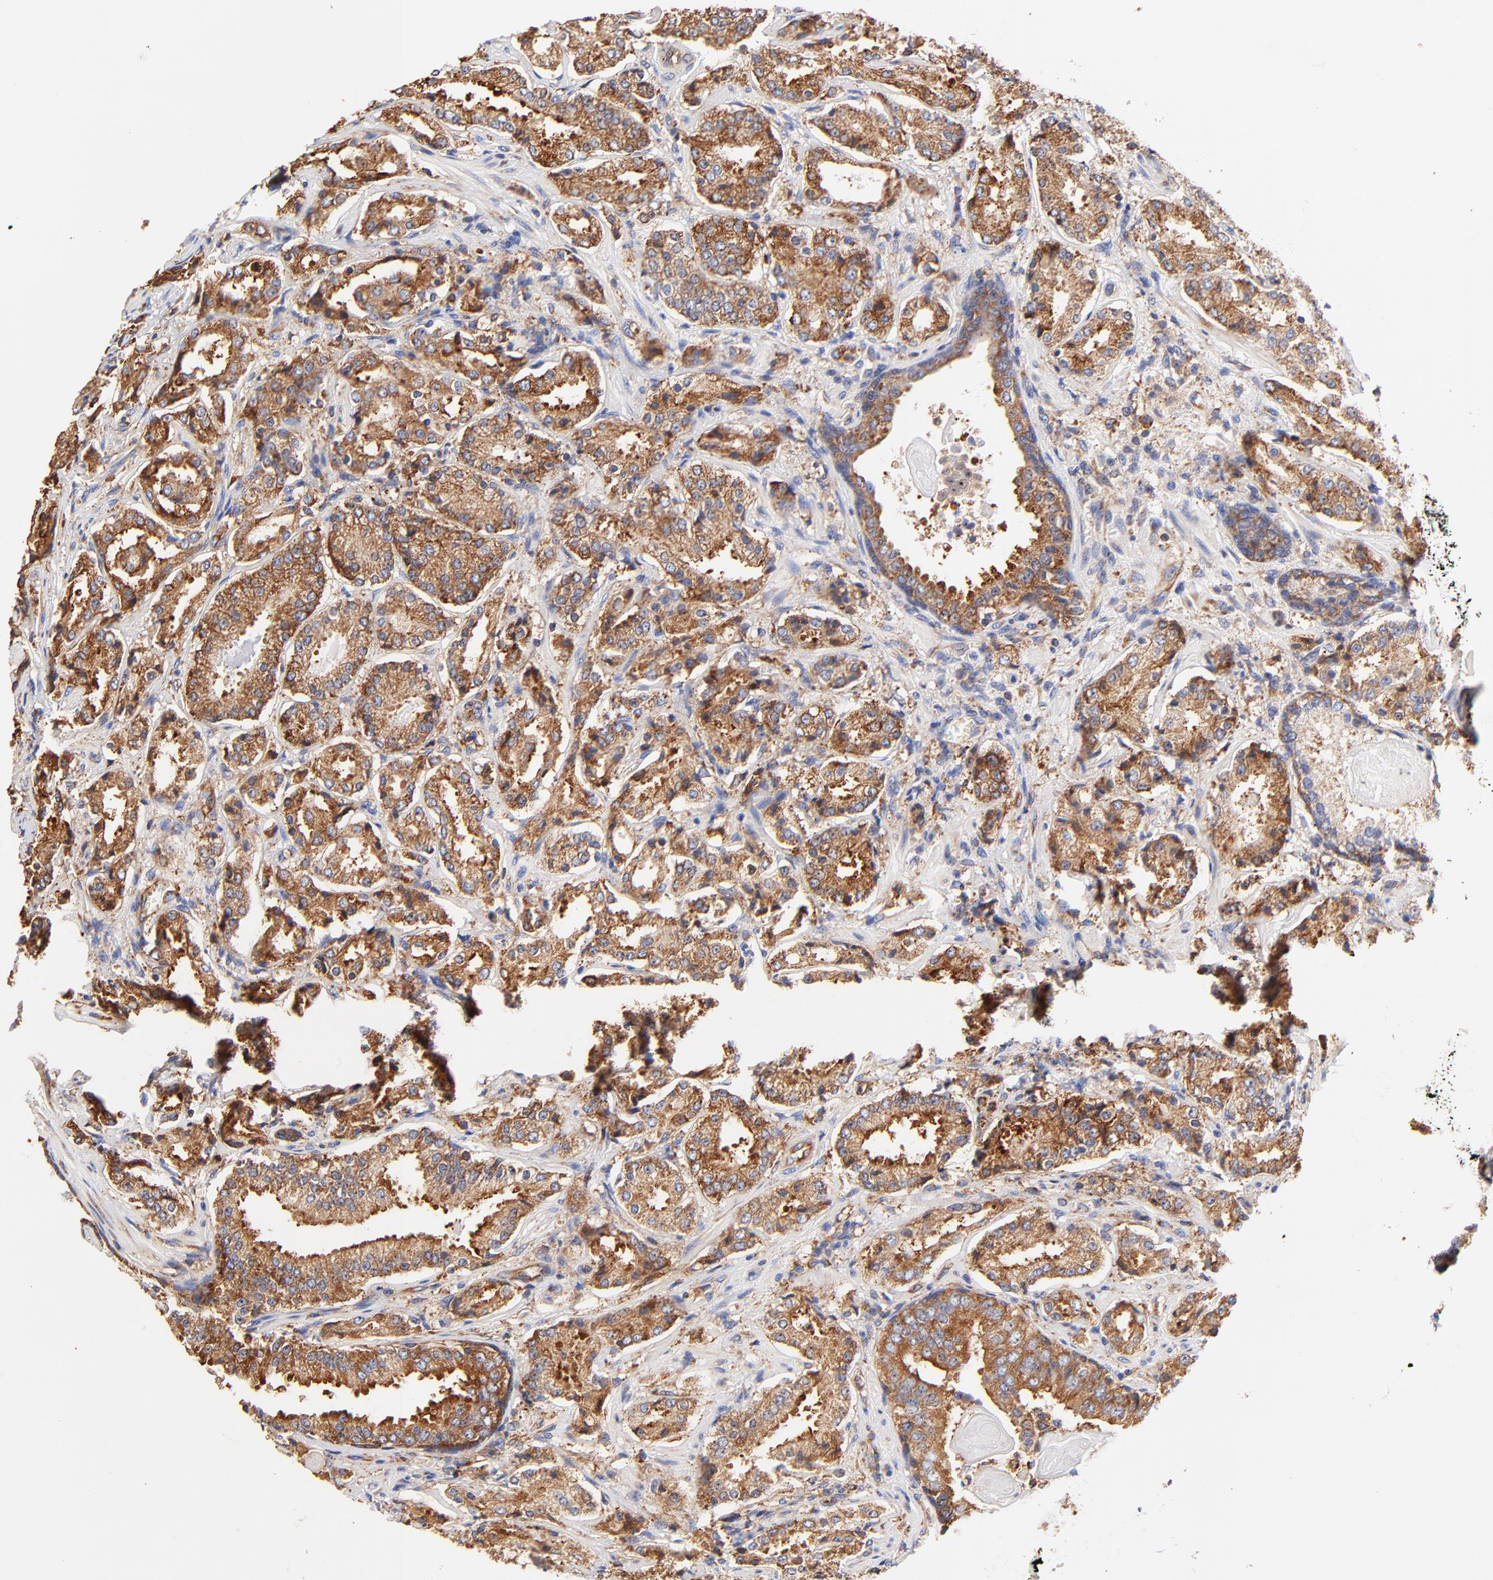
{"staining": {"intensity": "strong", "quantity": ">75%", "location": "cytoplasmic/membranous"}, "tissue": "prostate cancer", "cell_type": "Tumor cells", "image_type": "cancer", "snomed": [{"axis": "morphology", "description": "Adenocarcinoma, High grade"}, {"axis": "topography", "description": "Prostate"}], "caption": "A high-resolution histopathology image shows IHC staining of adenocarcinoma (high-grade) (prostate), which shows strong cytoplasmic/membranous positivity in approximately >75% of tumor cells.", "gene": "RPL27", "patient": {"sex": "male", "age": 58}}